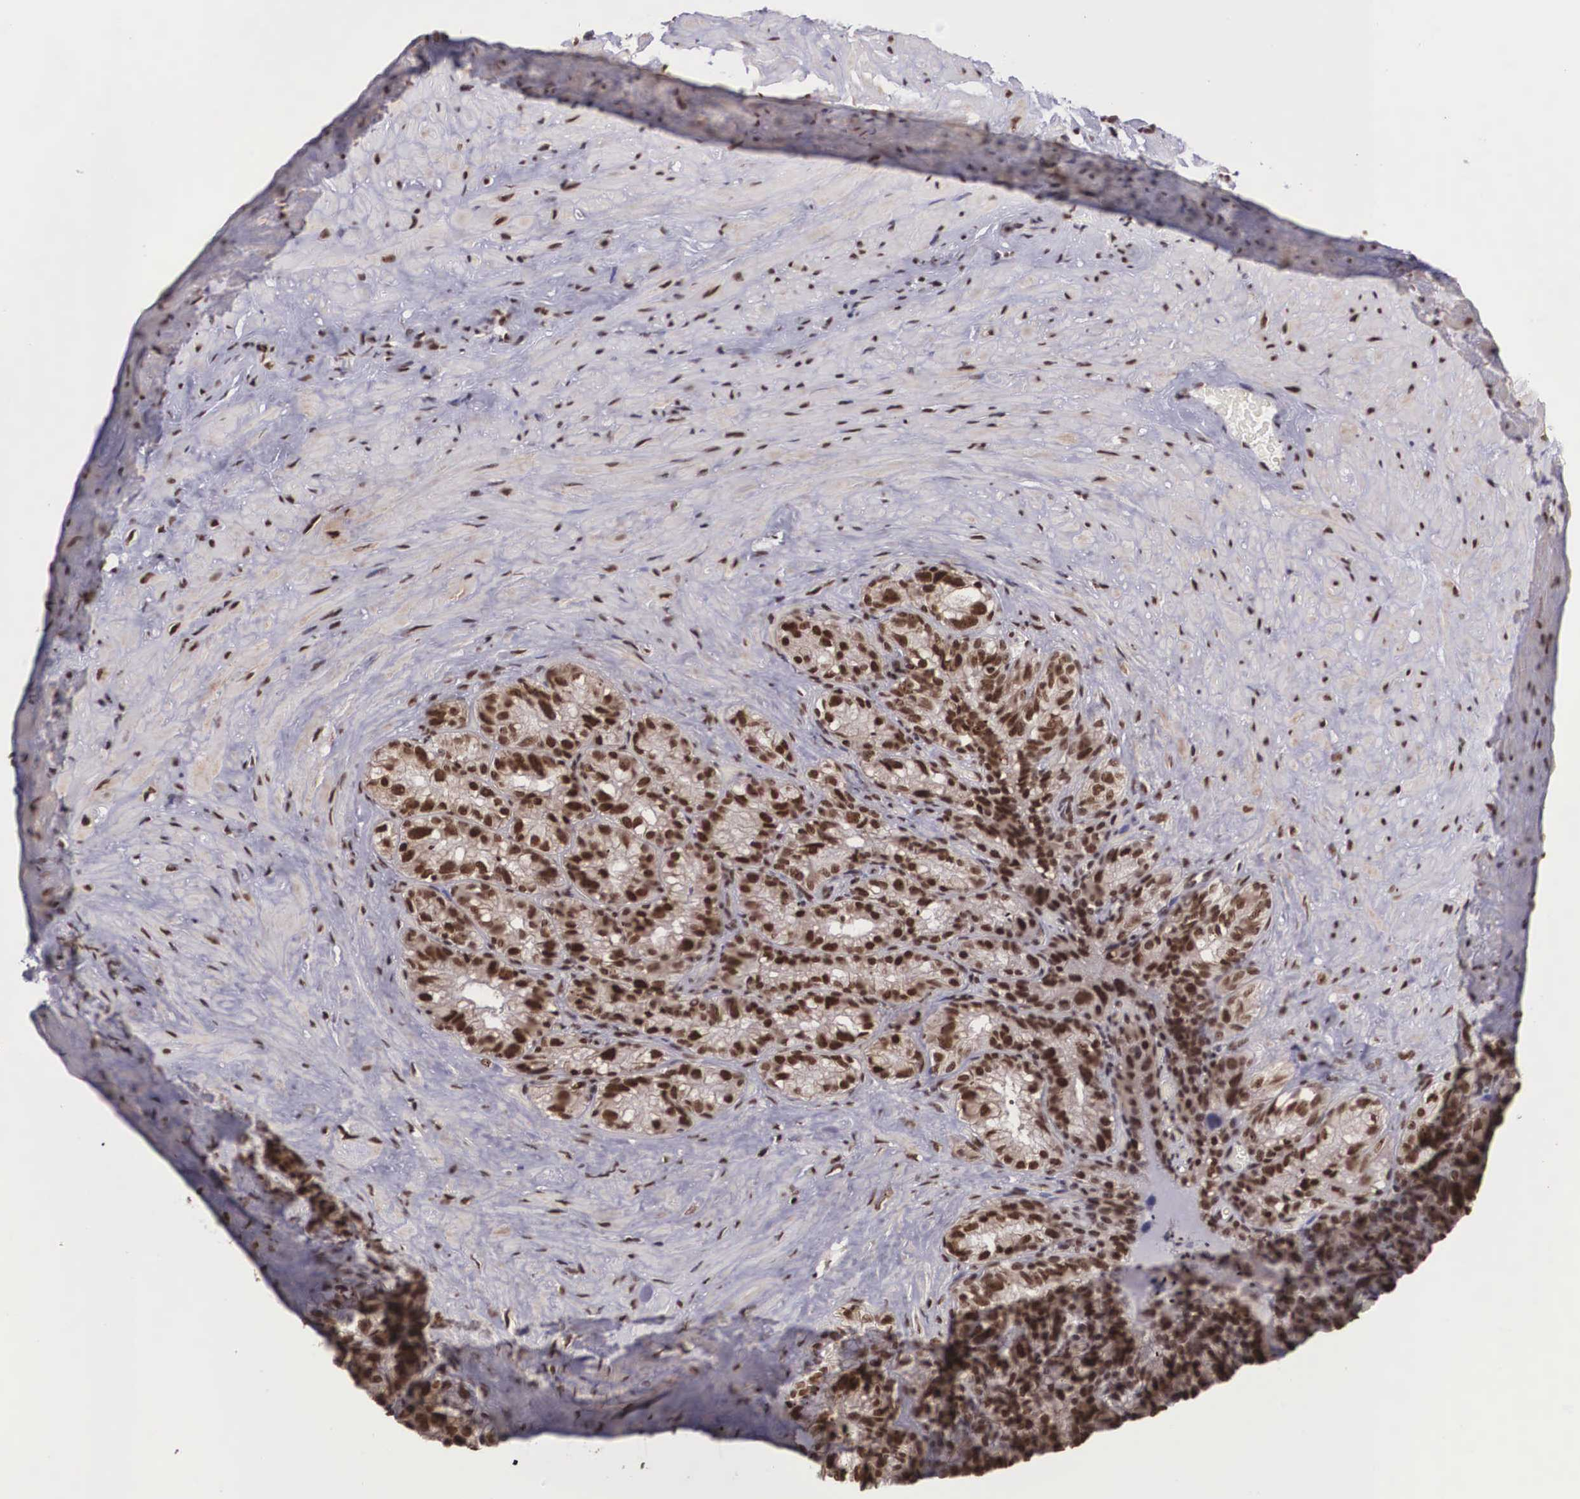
{"staining": {"intensity": "moderate", "quantity": ">75%", "location": "cytoplasmic/membranous,nuclear"}, "tissue": "seminal vesicle", "cell_type": "Glandular cells", "image_type": "normal", "snomed": [{"axis": "morphology", "description": "Normal tissue, NOS"}, {"axis": "topography", "description": "Seminal veicle"}], "caption": "Approximately >75% of glandular cells in benign human seminal vesicle show moderate cytoplasmic/membranous,nuclear protein staining as visualized by brown immunohistochemical staining.", "gene": "POLR2F", "patient": {"sex": "male", "age": 63}}